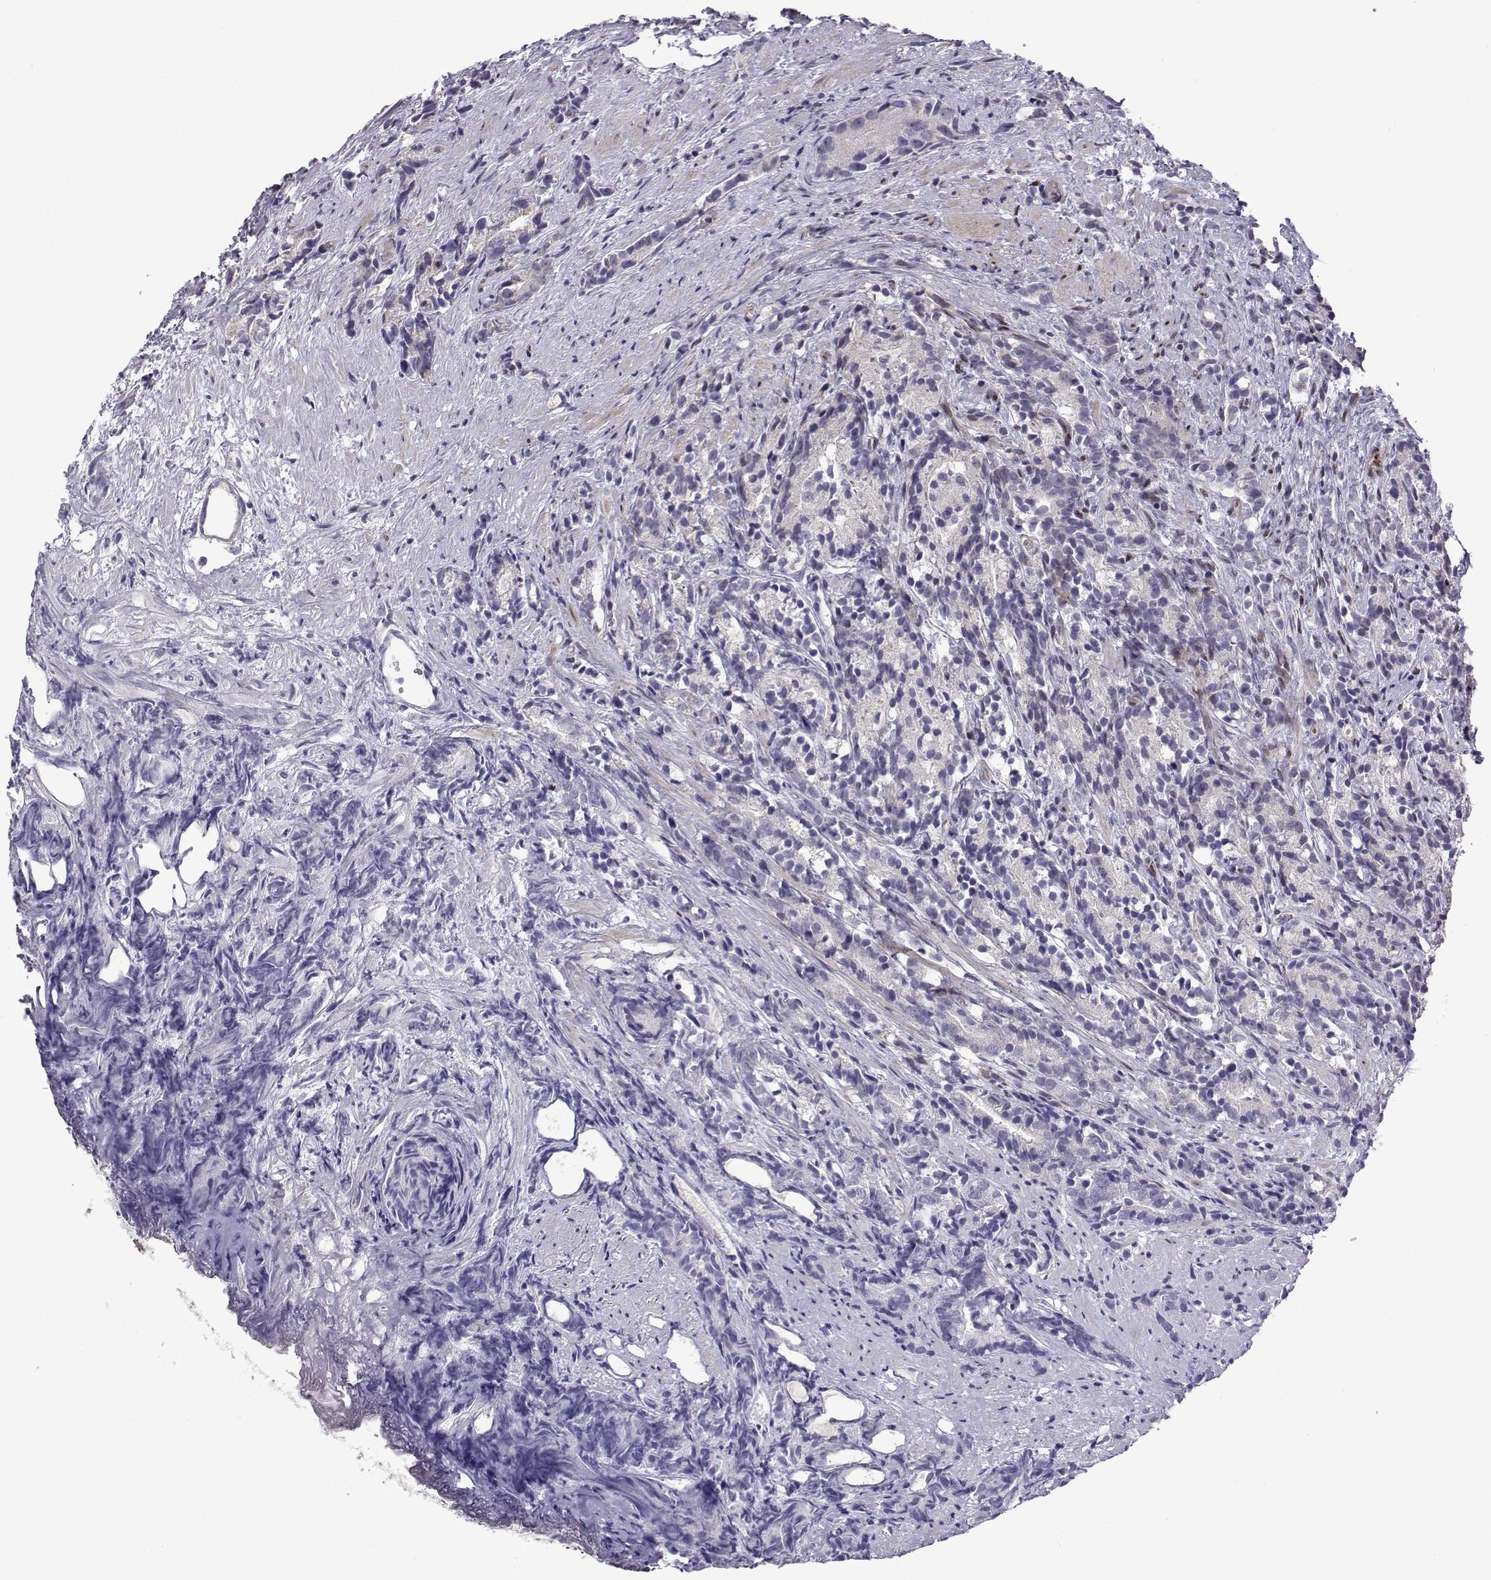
{"staining": {"intensity": "weak", "quantity": "<25%", "location": "cytoplasmic/membranous"}, "tissue": "prostate cancer", "cell_type": "Tumor cells", "image_type": "cancer", "snomed": [{"axis": "morphology", "description": "Adenocarcinoma, High grade"}, {"axis": "topography", "description": "Prostate"}], "caption": "Histopathology image shows no protein expression in tumor cells of prostate cancer (high-grade adenocarcinoma) tissue.", "gene": "CFAP70", "patient": {"sex": "male", "age": 90}}